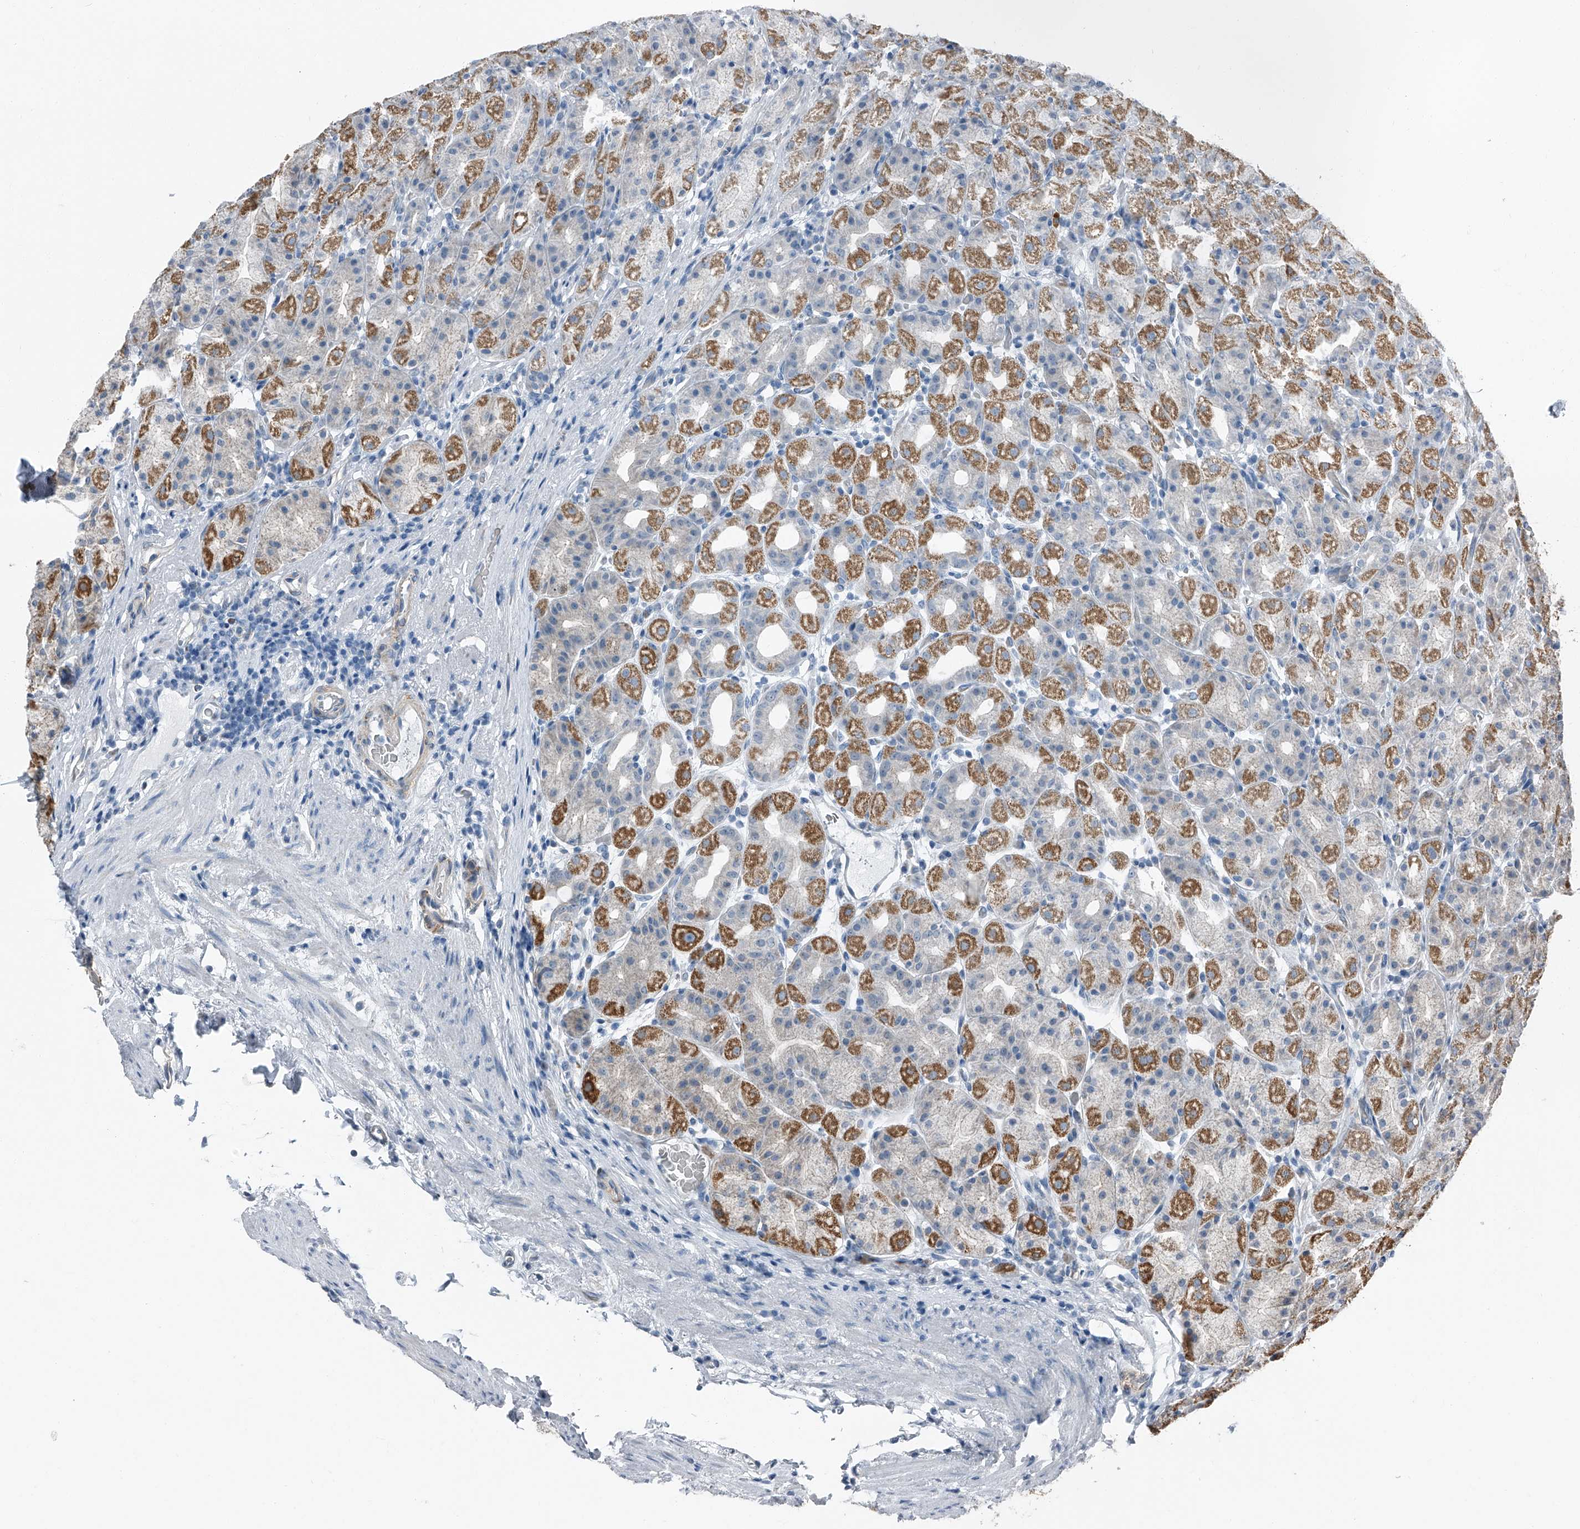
{"staining": {"intensity": "moderate", "quantity": "25%-75%", "location": "cytoplasmic/membranous"}, "tissue": "stomach", "cell_type": "Glandular cells", "image_type": "normal", "snomed": [{"axis": "morphology", "description": "Normal tissue, NOS"}, {"axis": "topography", "description": "Stomach, upper"}], "caption": "The image exhibits immunohistochemical staining of normal stomach. There is moderate cytoplasmic/membranous expression is present in about 25%-75% of glandular cells. The staining was performed using DAB (3,3'-diaminobenzidine) to visualize the protein expression in brown, while the nuclei were stained in blue with hematoxylin (Magnification: 20x).", "gene": "CHRNA7", "patient": {"sex": "male", "age": 68}}